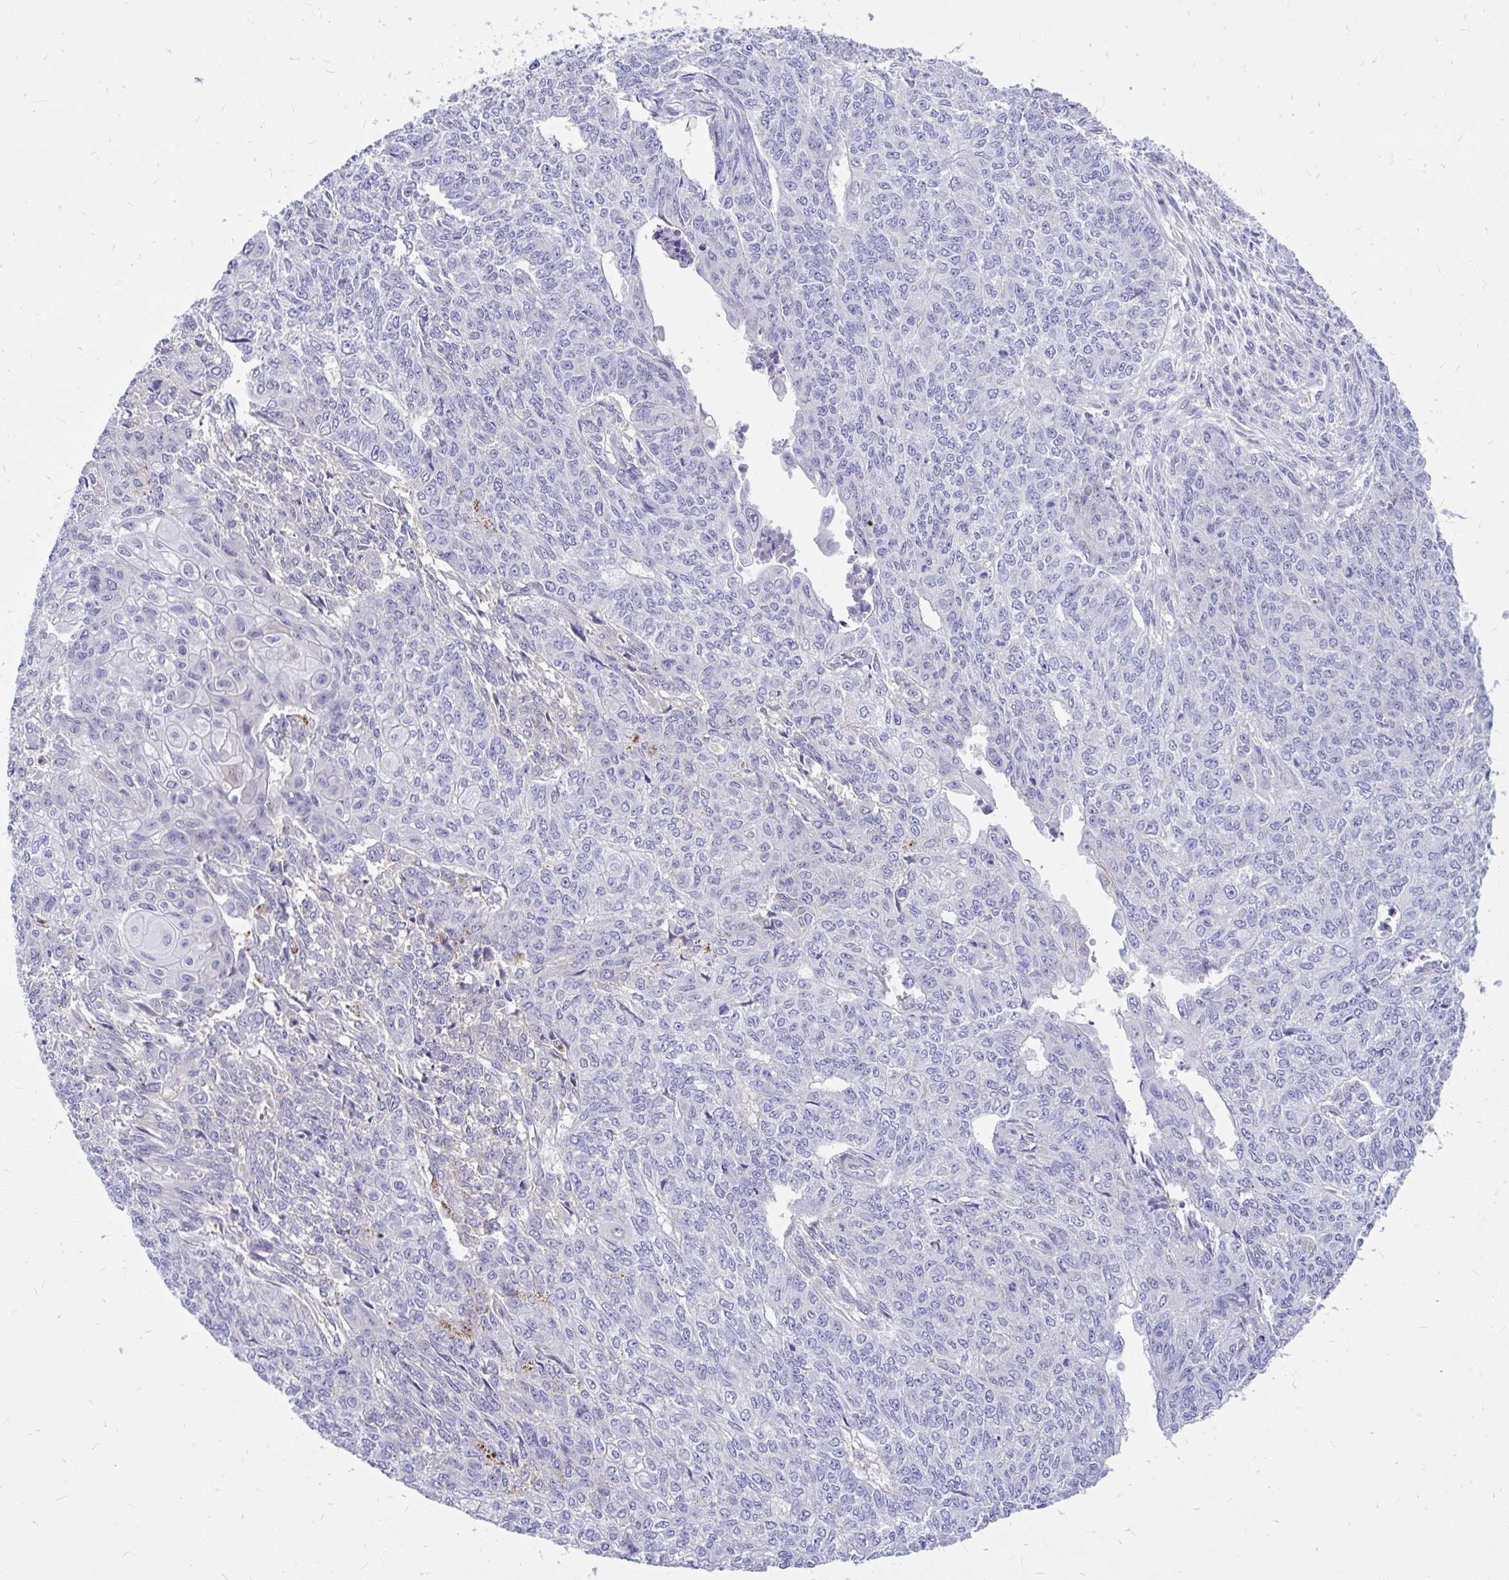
{"staining": {"intensity": "negative", "quantity": "none", "location": "none"}, "tissue": "endometrial cancer", "cell_type": "Tumor cells", "image_type": "cancer", "snomed": [{"axis": "morphology", "description": "Adenocarcinoma, NOS"}, {"axis": "topography", "description": "Endometrium"}], "caption": "Endometrial cancer was stained to show a protein in brown. There is no significant positivity in tumor cells.", "gene": "MAP1LC3A", "patient": {"sex": "female", "age": 32}}